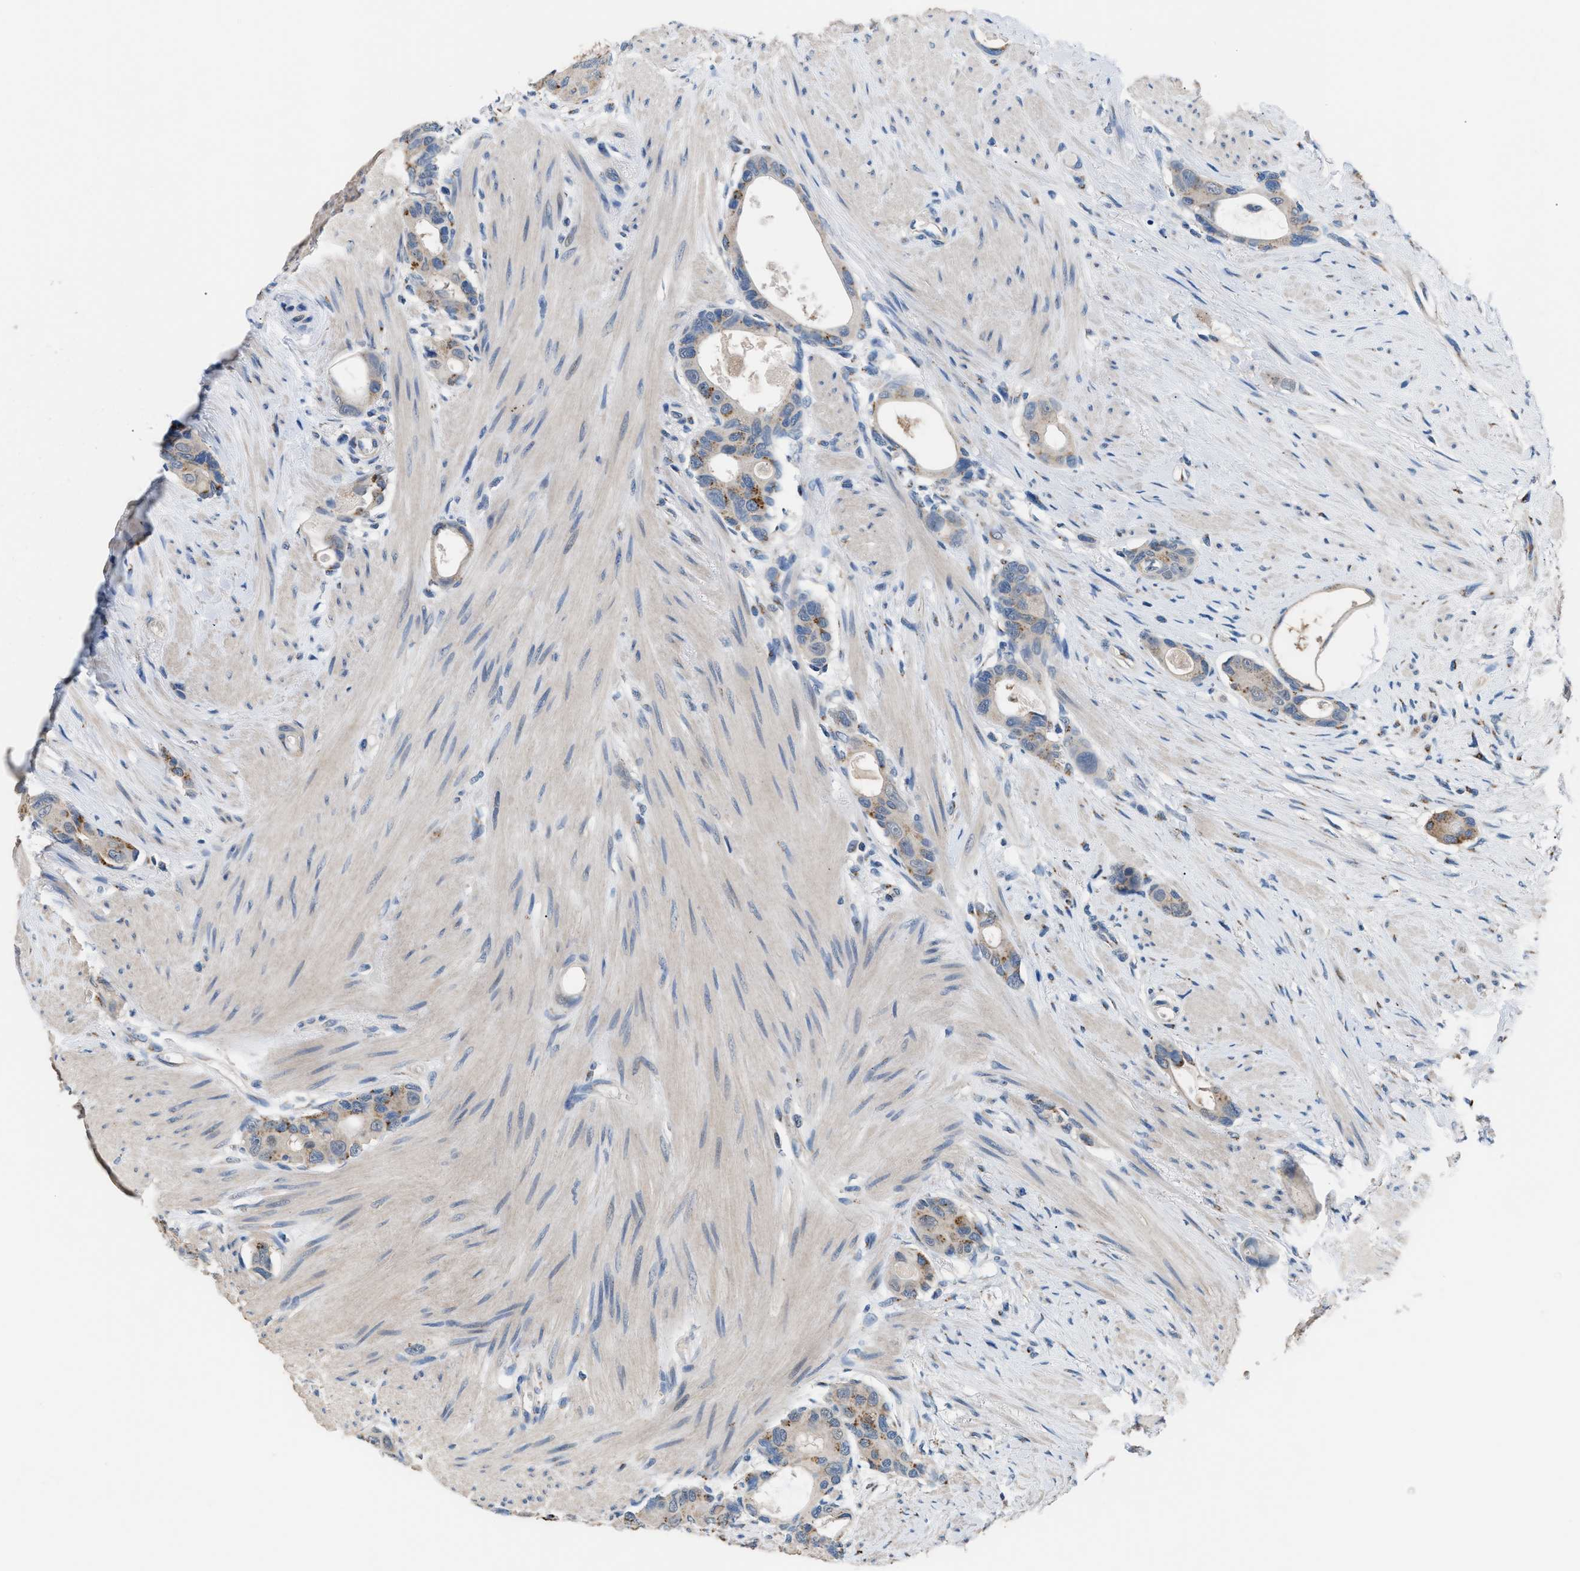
{"staining": {"intensity": "moderate", "quantity": "<25%", "location": "cytoplasmic/membranous"}, "tissue": "colorectal cancer", "cell_type": "Tumor cells", "image_type": "cancer", "snomed": [{"axis": "morphology", "description": "Adenocarcinoma, NOS"}, {"axis": "topography", "description": "Rectum"}], "caption": "About <25% of tumor cells in colorectal cancer (adenocarcinoma) reveal moderate cytoplasmic/membranous protein staining as visualized by brown immunohistochemical staining.", "gene": "GOLM1", "patient": {"sex": "male", "age": 51}}